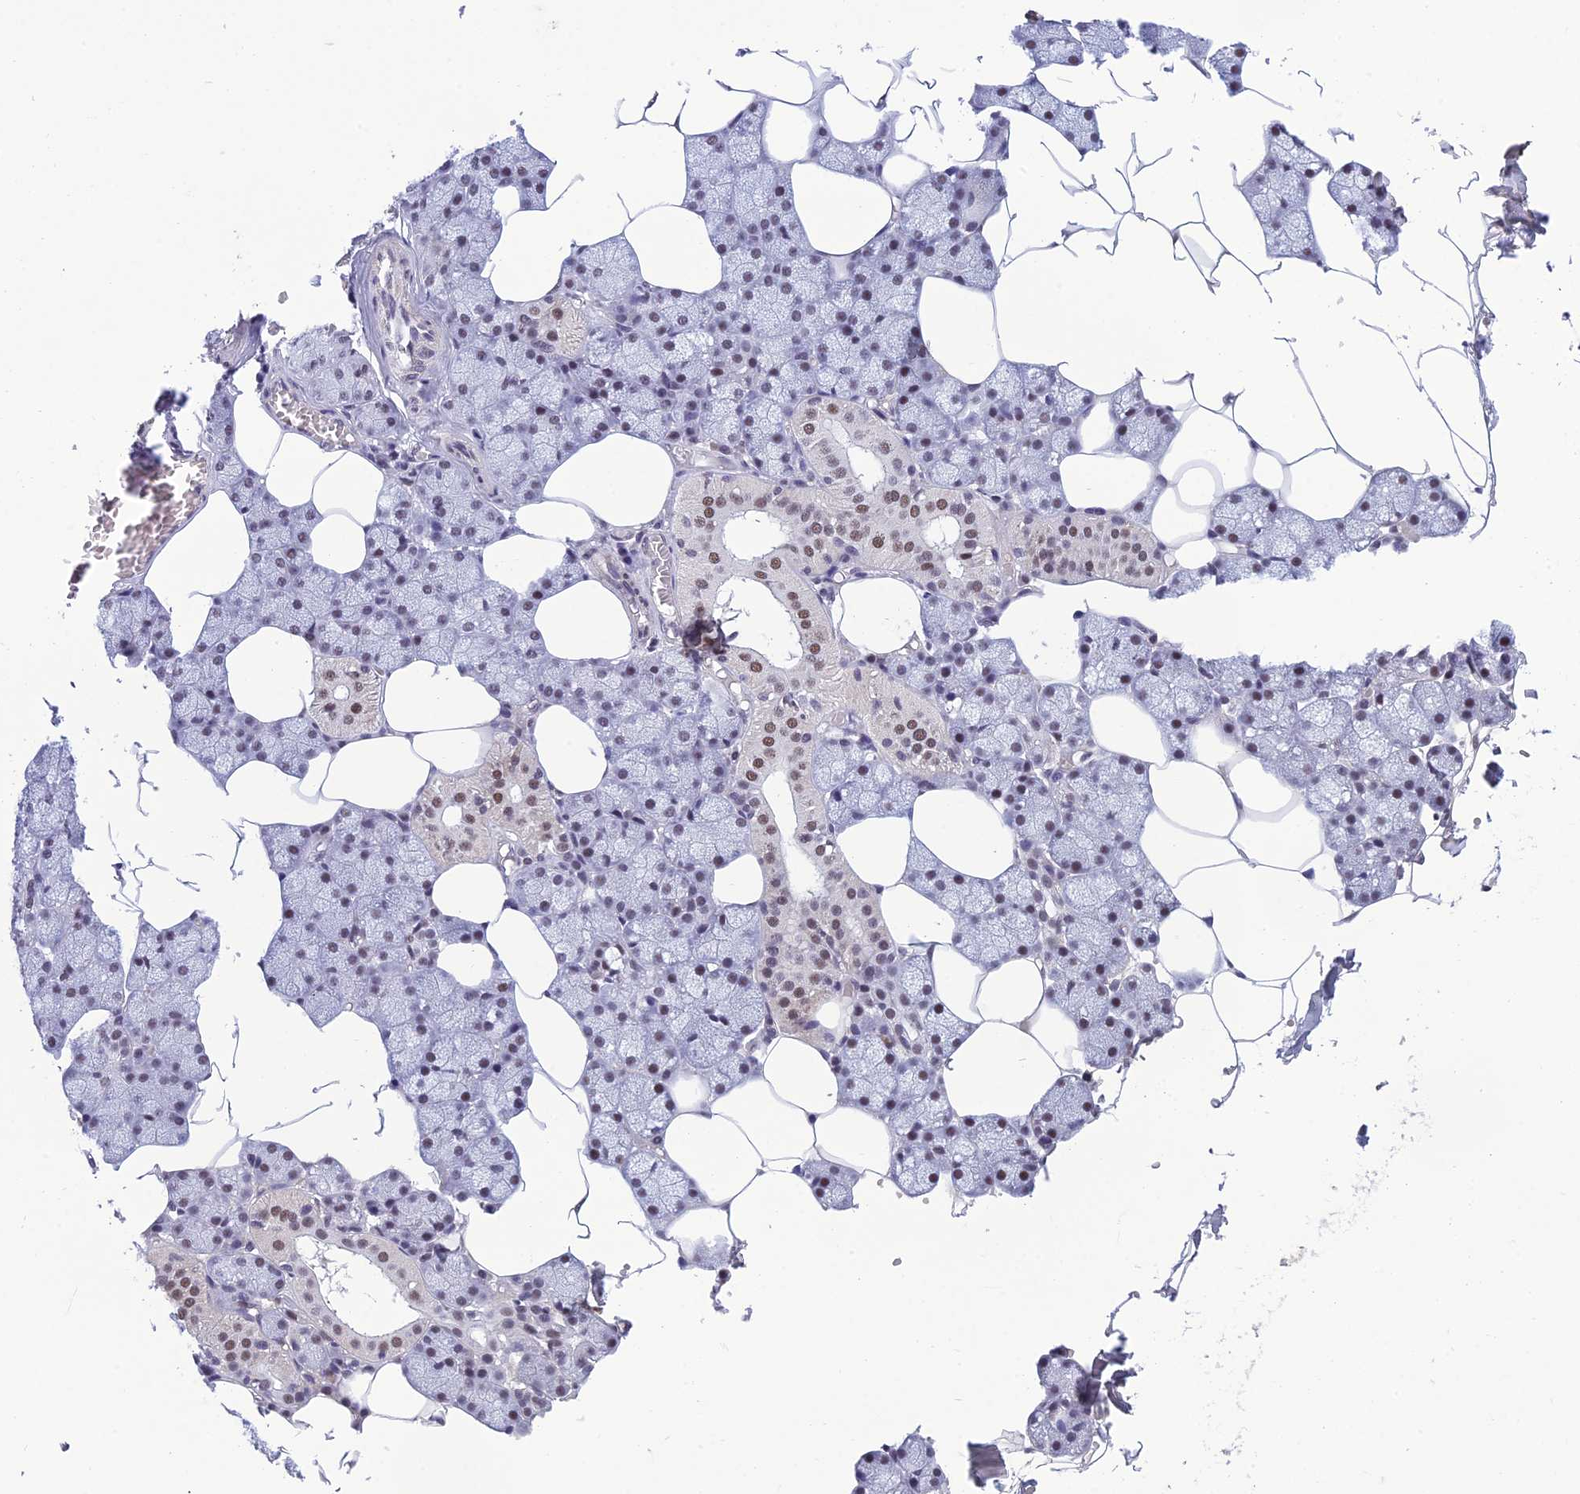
{"staining": {"intensity": "moderate", "quantity": "25%-75%", "location": "nuclear"}, "tissue": "salivary gland", "cell_type": "Glandular cells", "image_type": "normal", "snomed": [{"axis": "morphology", "description": "Normal tissue, NOS"}, {"axis": "topography", "description": "Salivary gland"}], "caption": "Normal salivary gland demonstrates moderate nuclear positivity in approximately 25%-75% of glandular cells, visualized by immunohistochemistry.", "gene": "RSRC1", "patient": {"sex": "male", "age": 62}}